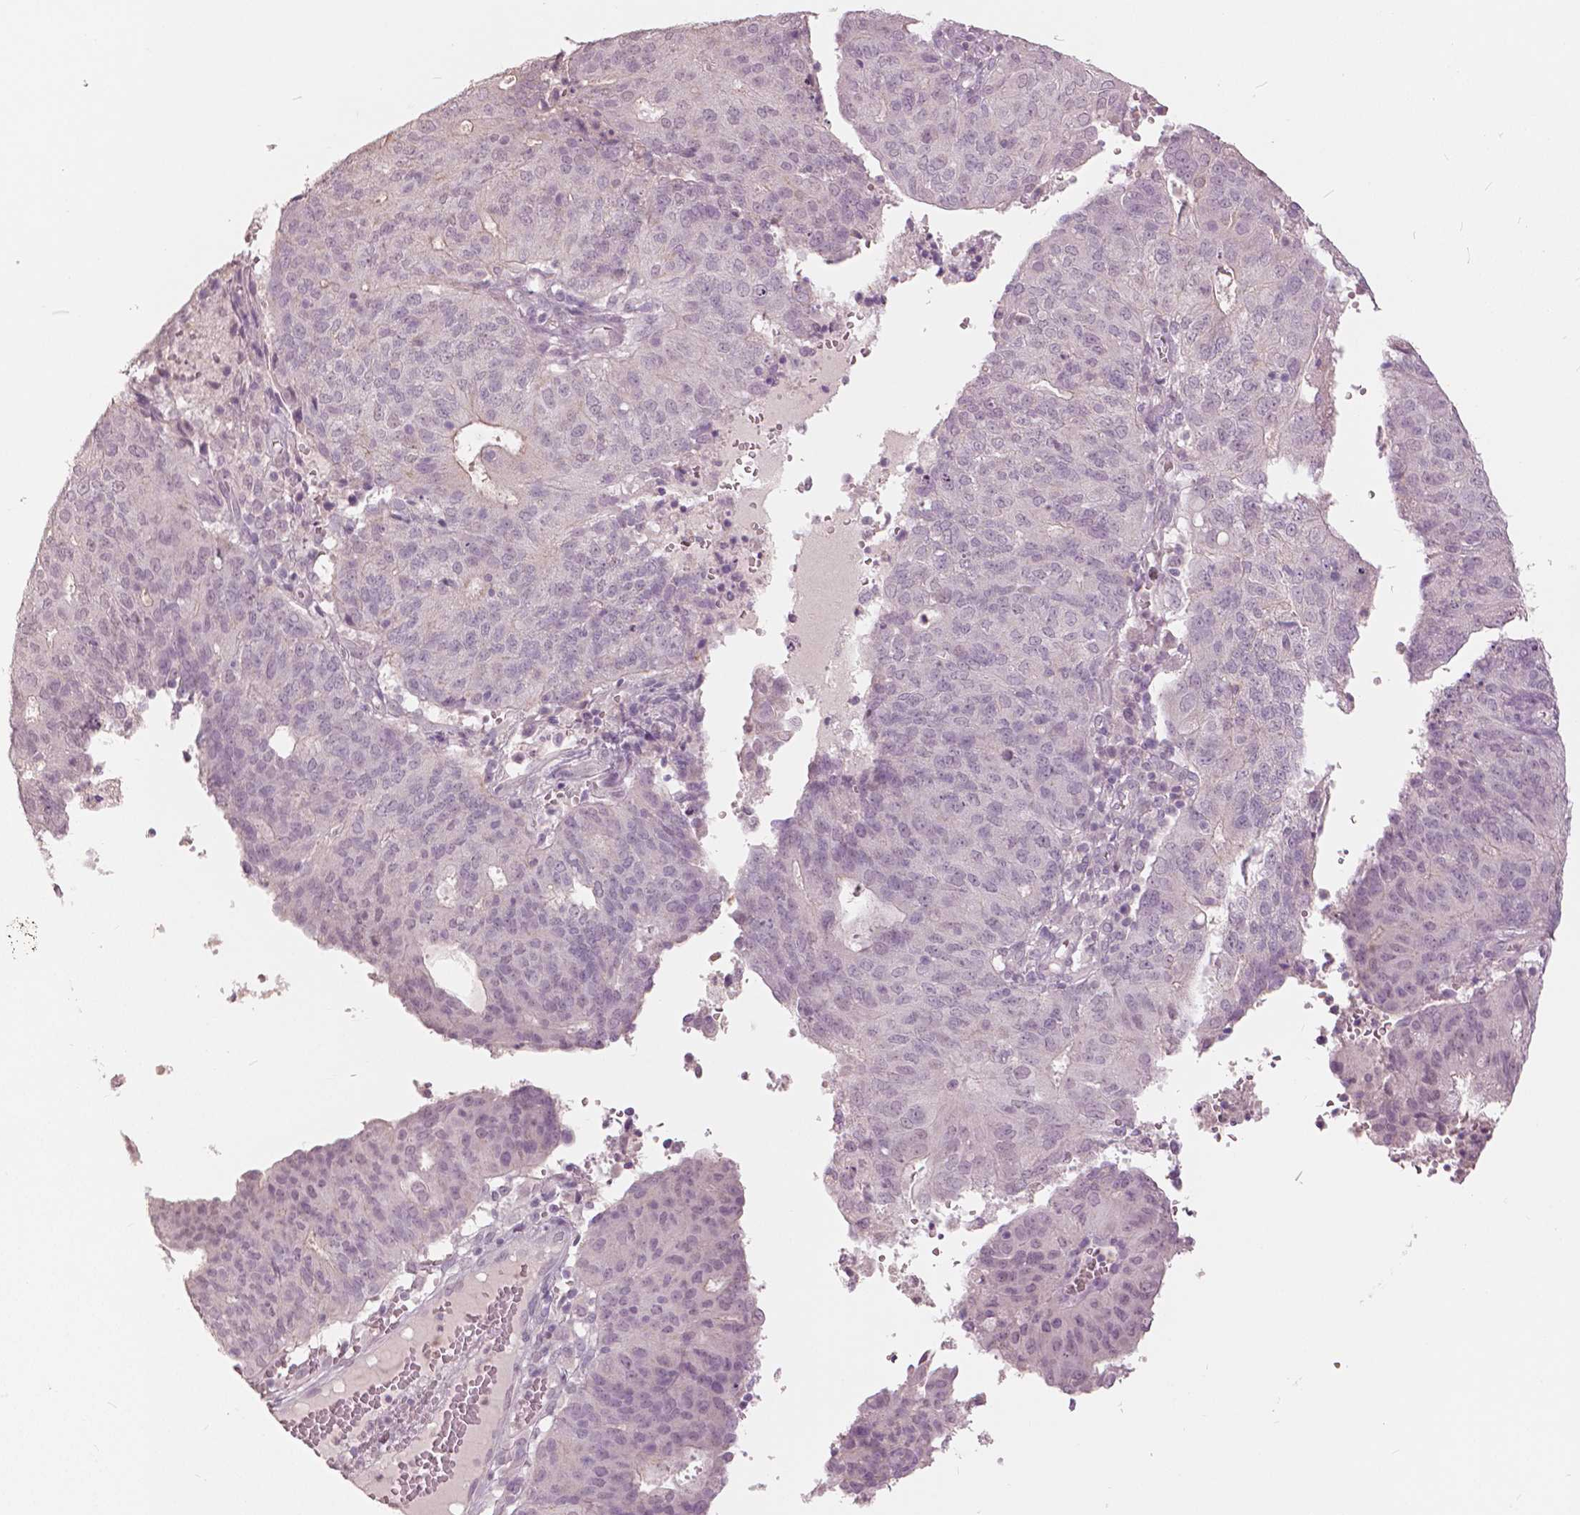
{"staining": {"intensity": "negative", "quantity": "none", "location": "none"}, "tissue": "endometrial cancer", "cell_type": "Tumor cells", "image_type": "cancer", "snomed": [{"axis": "morphology", "description": "Adenocarcinoma, NOS"}, {"axis": "topography", "description": "Endometrium"}], "caption": "This is an immunohistochemistry (IHC) histopathology image of human endometrial cancer (adenocarcinoma). There is no staining in tumor cells.", "gene": "NANOG", "patient": {"sex": "female", "age": 82}}